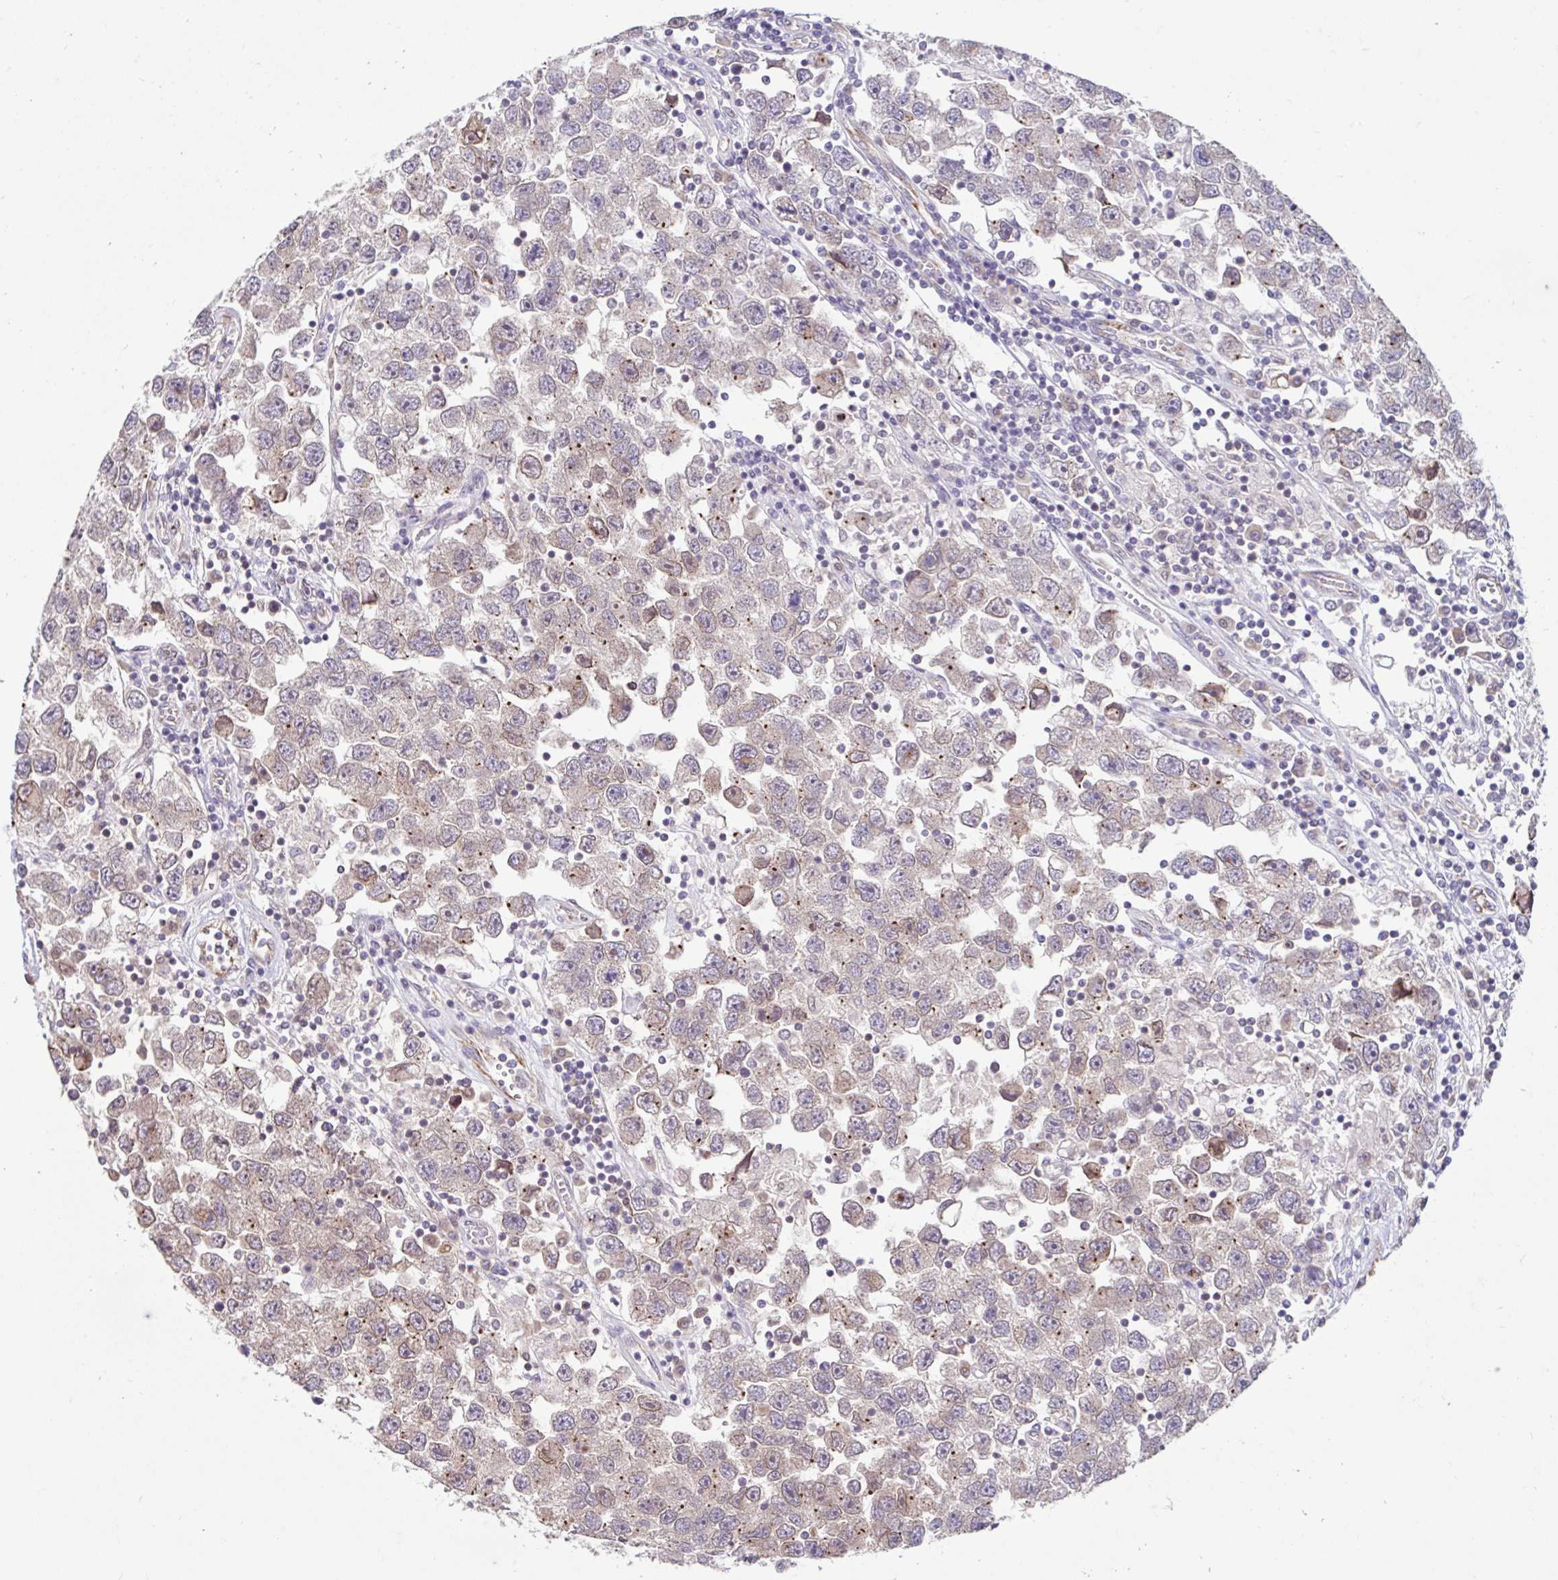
{"staining": {"intensity": "moderate", "quantity": "25%-75%", "location": "cytoplasmic/membranous,nuclear"}, "tissue": "testis cancer", "cell_type": "Tumor cells", "image_type": "cancer", "snomed": [{"axis": "morphology", "description": "Seminoma, NOS"}, {"axis": "topography", "description": "Testis"}], "caption": "Immunohistochemistry (DAB) staining of human testis cancer (seminoma) demonstrates moderate cytoplasmic/membranous and nuclear protein positivity in approximately 25%-75% of tumor cells.", "gene": "NT5C1B", "patient": {"sex": "male", "age": 26}}